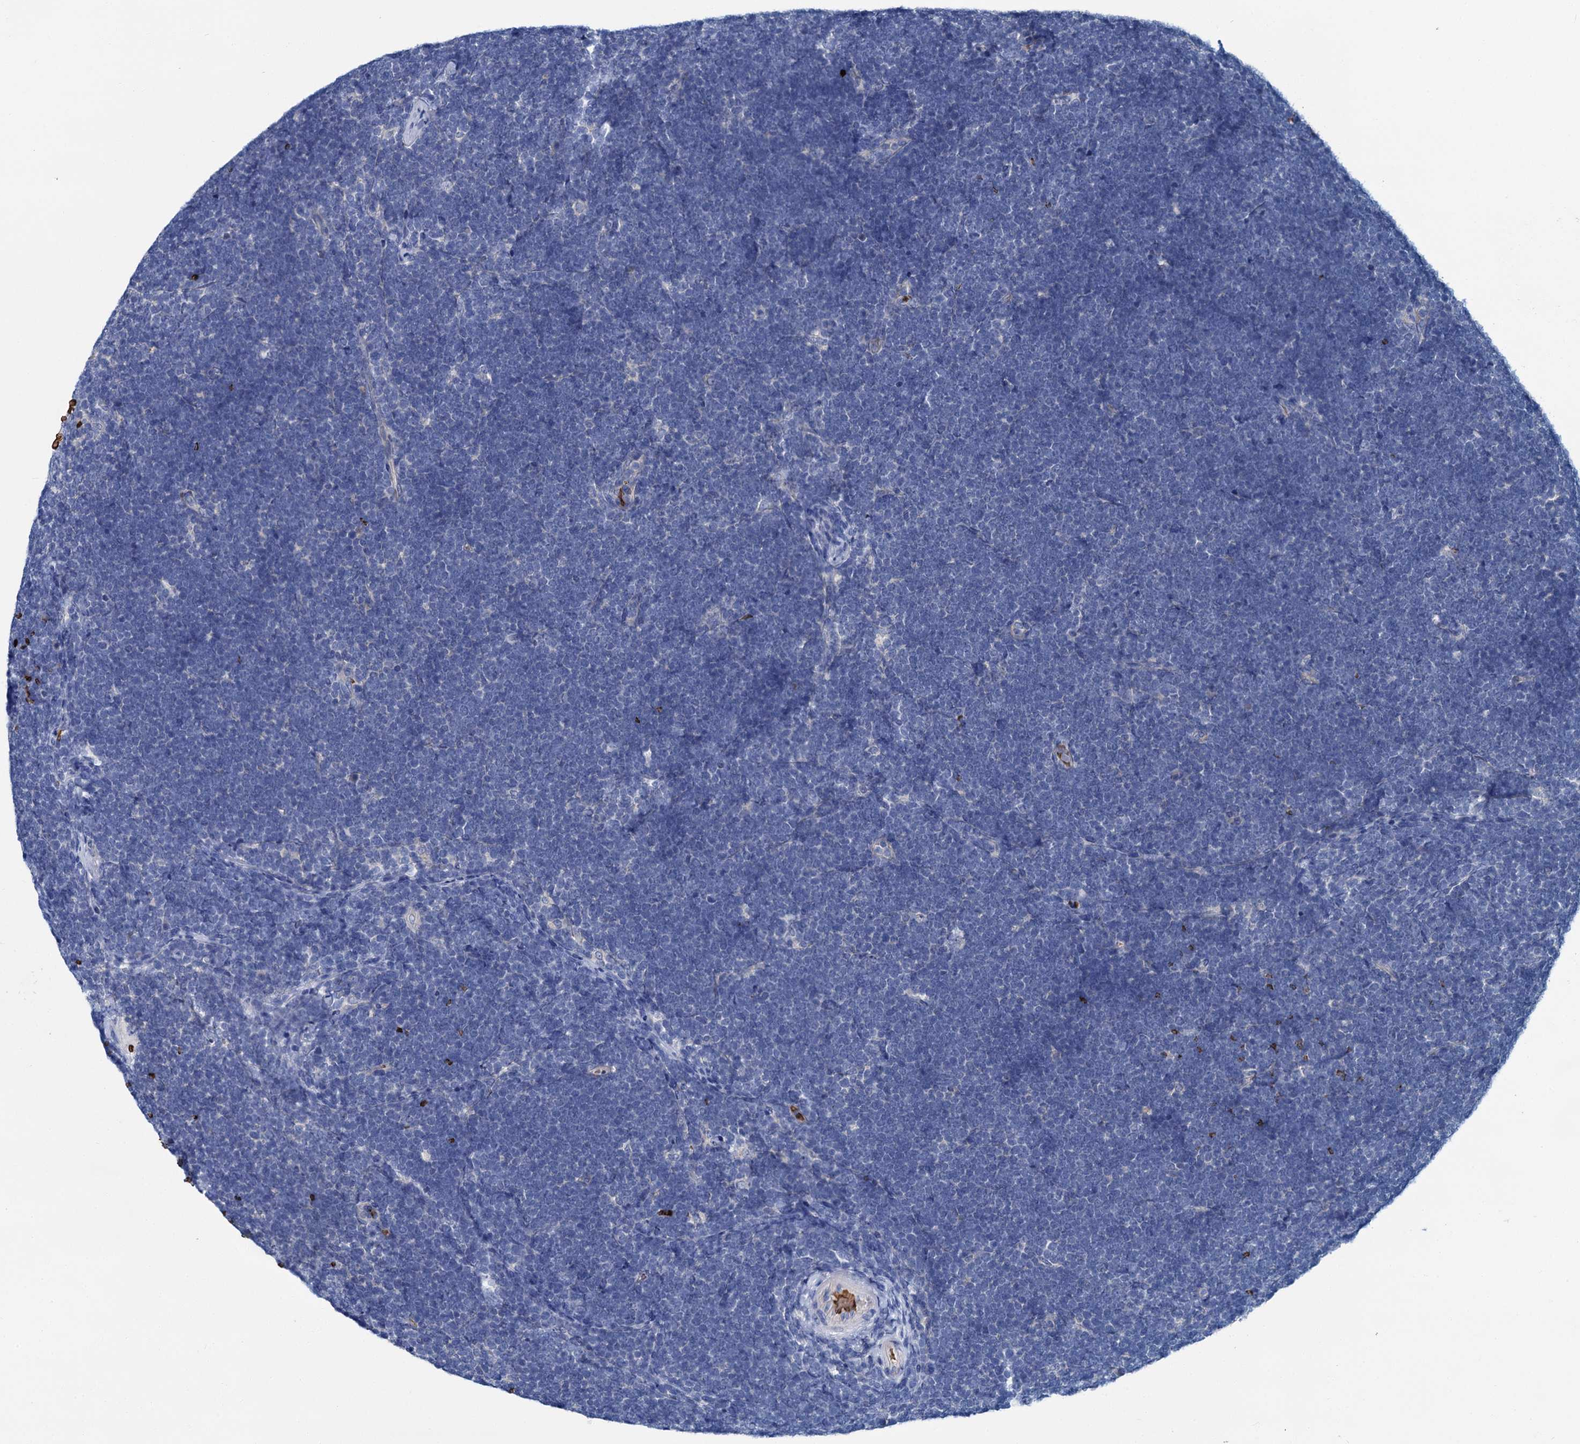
{"staining": {"intensity": "negative", "quantity": "none", "location": "none"}, "tissue": "lymphoma", "cell_type": "Tumor cells", "image_type": "cancer", "snomed": [{"axis": "morphology", "description": "Malignant lymphoma, non-Hodgkin's type, High grade"}, {"axis": "topography", "description": "Lymph node"}], "caption": "This is an immunohistochemistry (IHC) photomicrograph of lymphoma. There is no expression in tumor cells.", "gene": "ATG2A", "patient": {"sex": "male", "age": 13}}